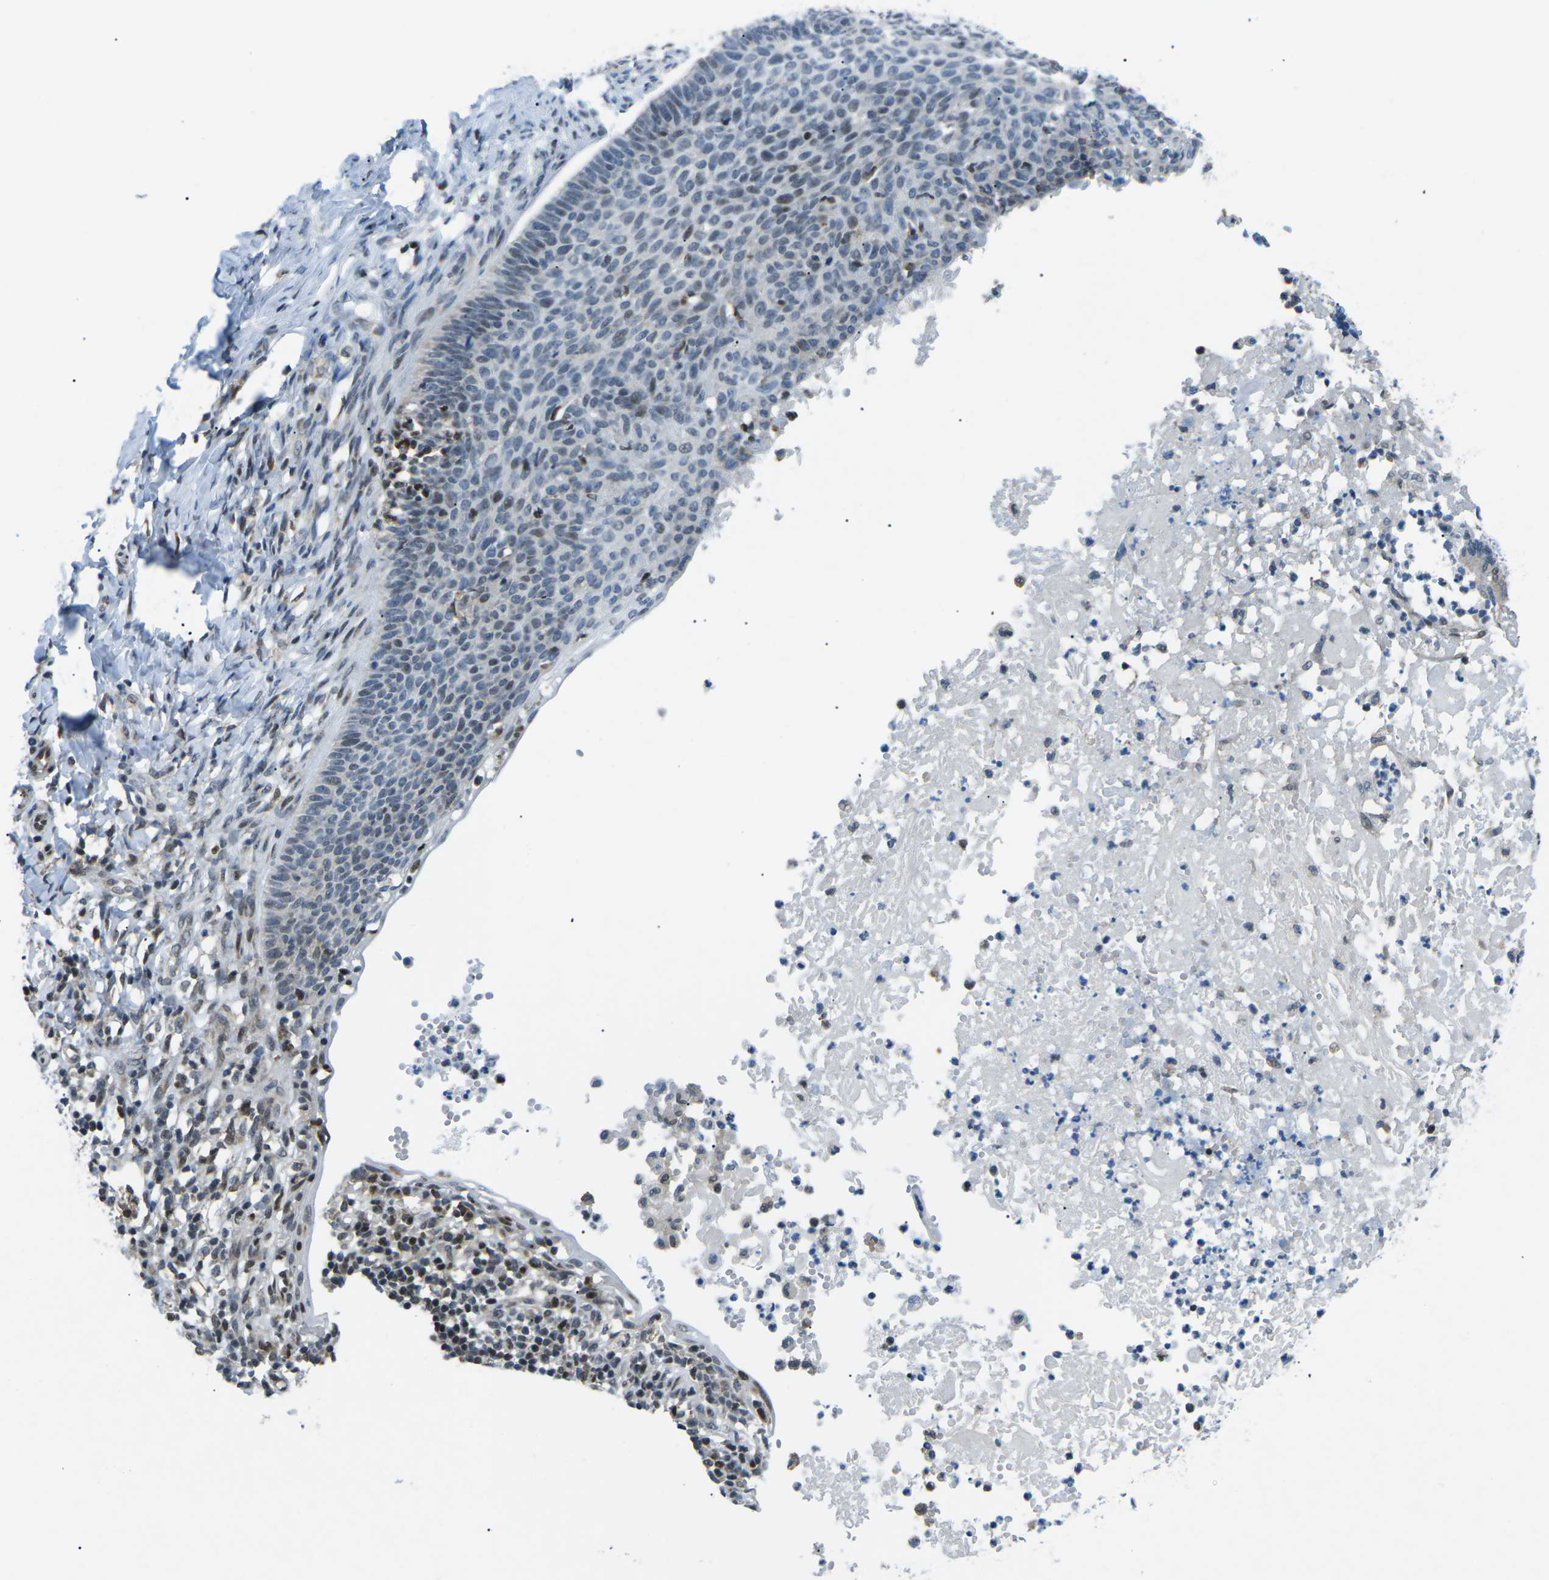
{"staining": {"intensity": "moderate", "quantity": "<25%", "location": "nuclear"}, "tissue": "skin cancer", "cell_type": "Tumor cells", "image_type": "cancer", "snomed": [{"axis": "morphology", "description": "Normal tissue, NOS"}, {"axis": "morphology", "description": "Basal cell carcinoma"}, {"axis": "topography", "description": "Skin"}], "caption": "The image exhibits immunohistochemical staining of skin cancer (basal cell carcinoma). There is moderate nuclear expression is appreciated in about <25% of tumor cells. The protein of interest is stained brown, and the nuclei are stained in blue (DAB IHC with brightfield microscopy, high magnification).", "gene": "MBNL1", "patient": {"sex": "male", "age": 87}}